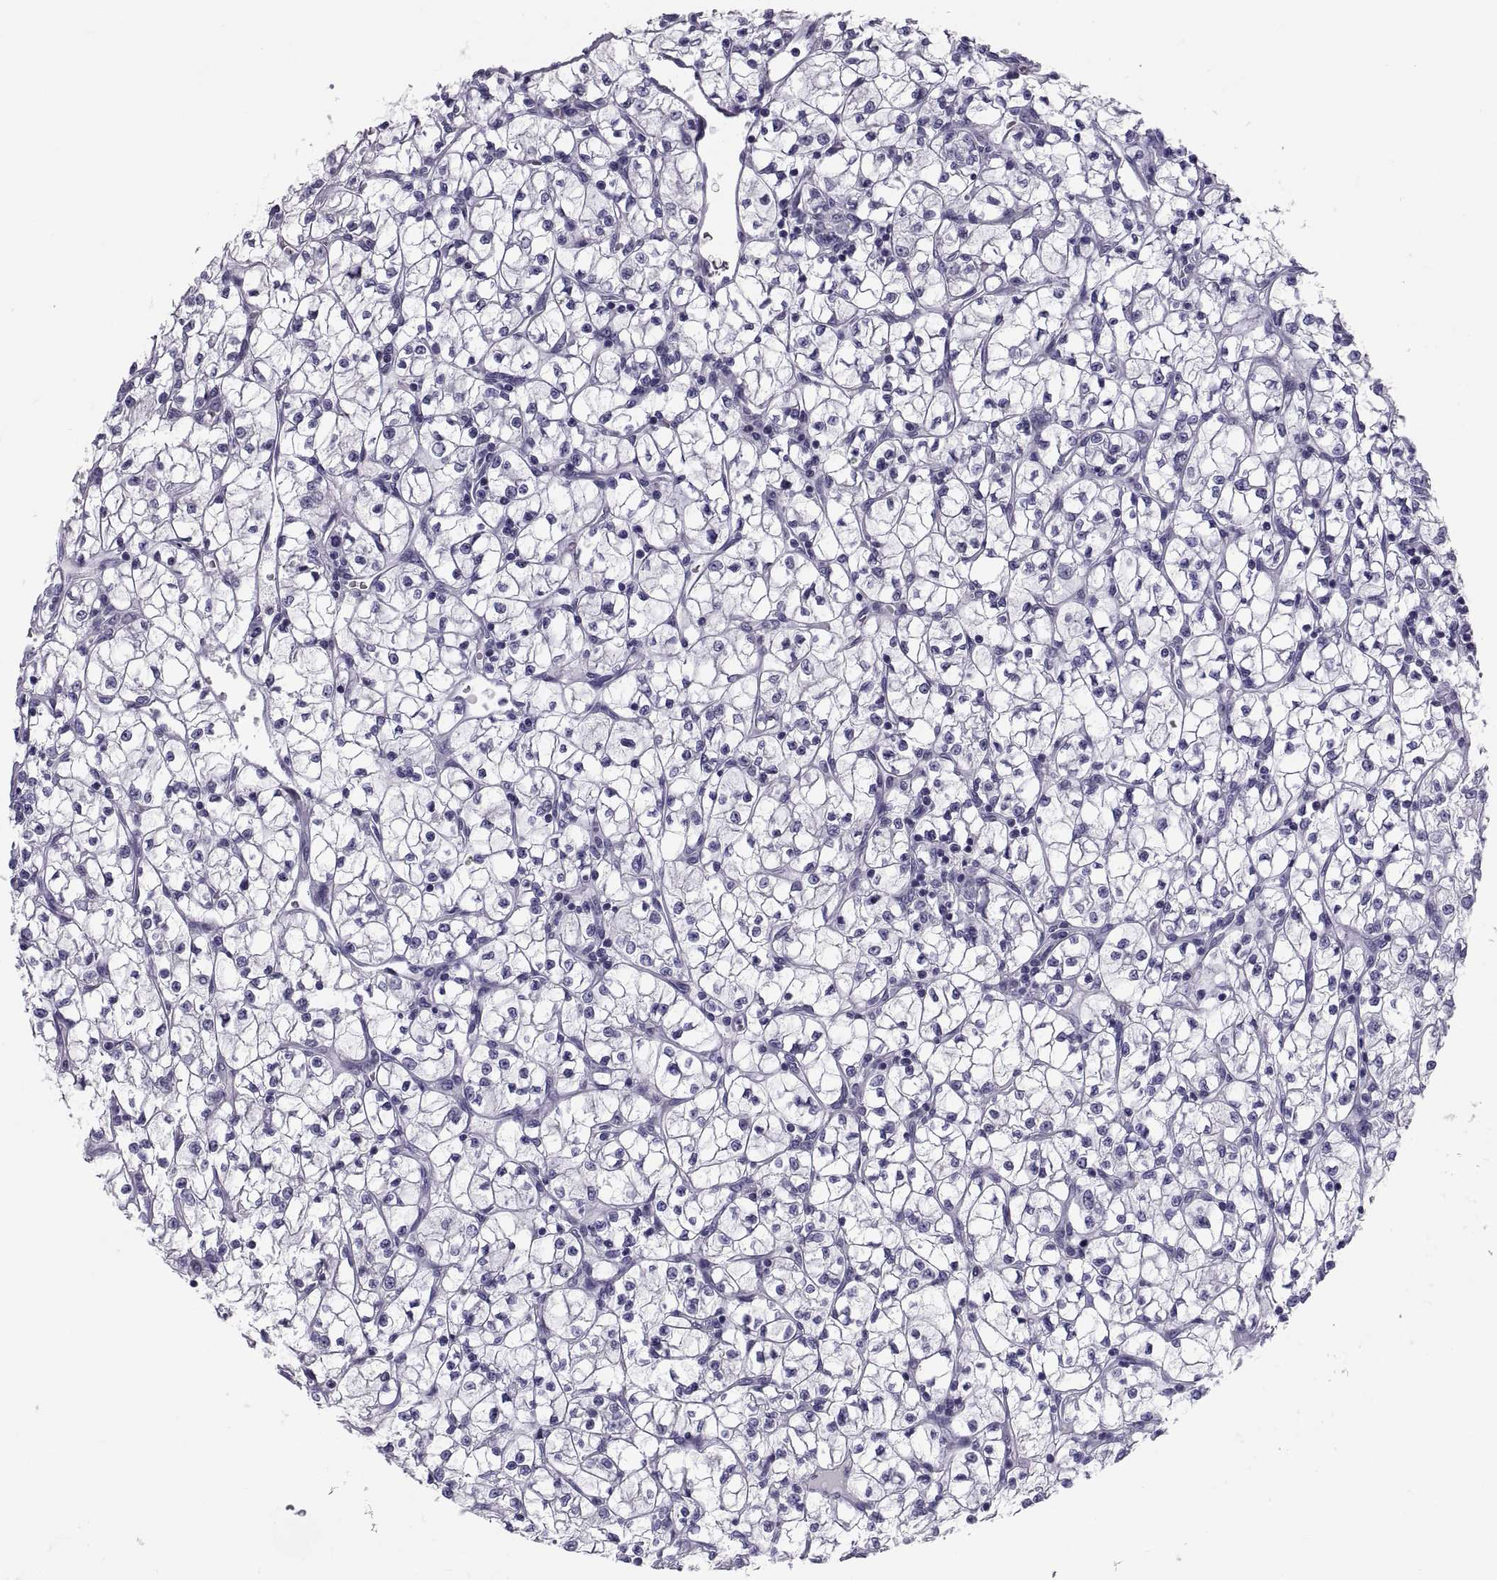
{"staining": {"intensity": "negative", "quantity": "none", "location": "none"}, "tissue": "renal cancer", "cell_type": "Tumor cells", "image_type": "cancer", "snomed": [{"axis": "morphology", "description": "Adenocarcinoma, NOS"}, {"axis": "topography", "description": "Kidney"}], "caption": "IHC micrograph of neoplastic tissue: renal cancer (adenocarcinoma) stained with DAB (3,3'-diaminobenzidine) displays no significant protein expression in tumor cells.", "gene": "DEFB129", "patient": {"sex": "female", "age": 64}}